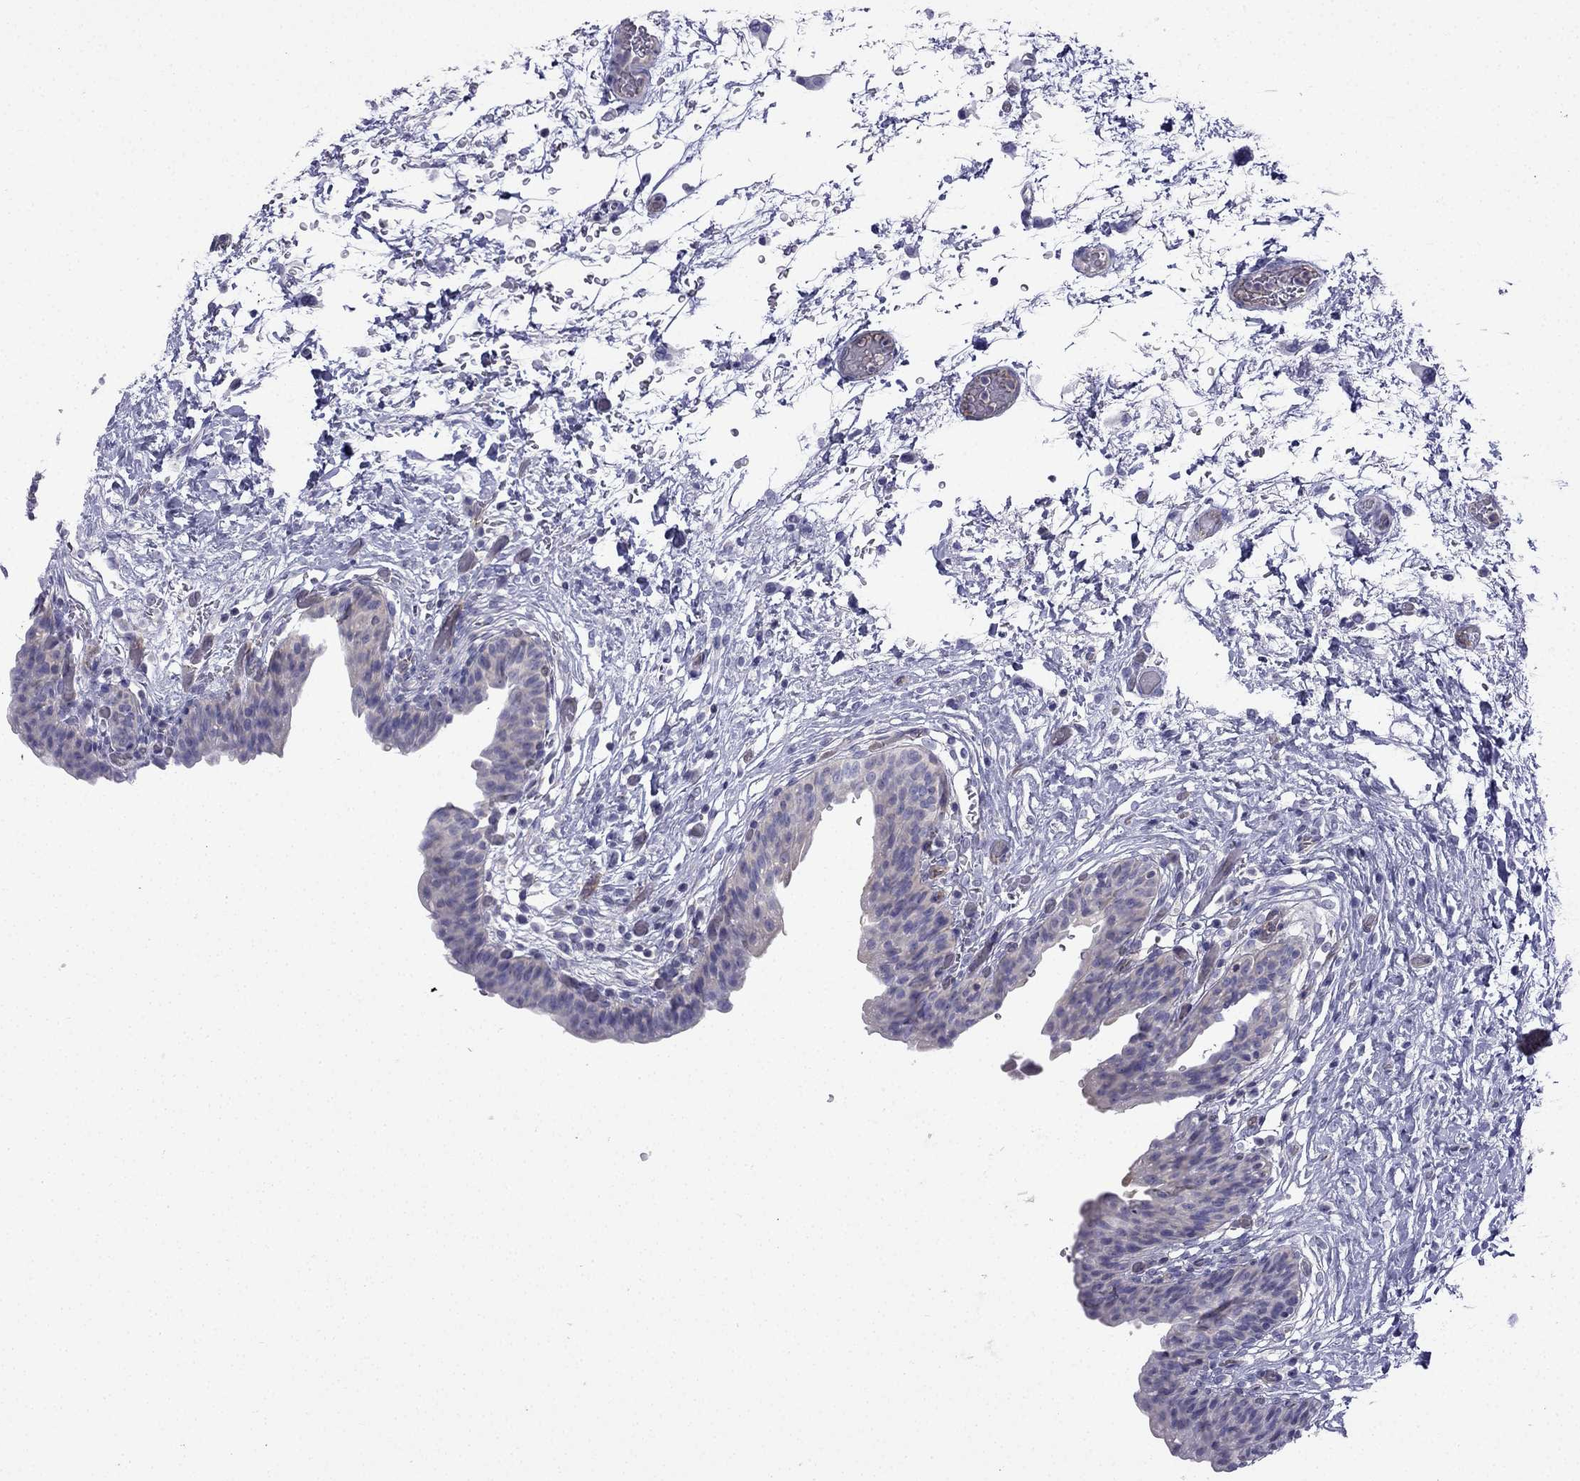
{"staining": {"intensity": "negative", "quantity": "none", "location": "none"}, "tissue": "urinary bladder", "cell_type": "Urothelial cells", "image_type": "normal", "snomed": [{"axis": "morphology", "description": "Normal tissue, NOS"}, {"axis": "topography", "description": "Urinary bladder"}], "caption": "Human urinary bladder stained for a protein using IHC shows no positivity in urothelial cells.", "gene": "GJA8", "patient": {"sex": "male", "age": 69}}